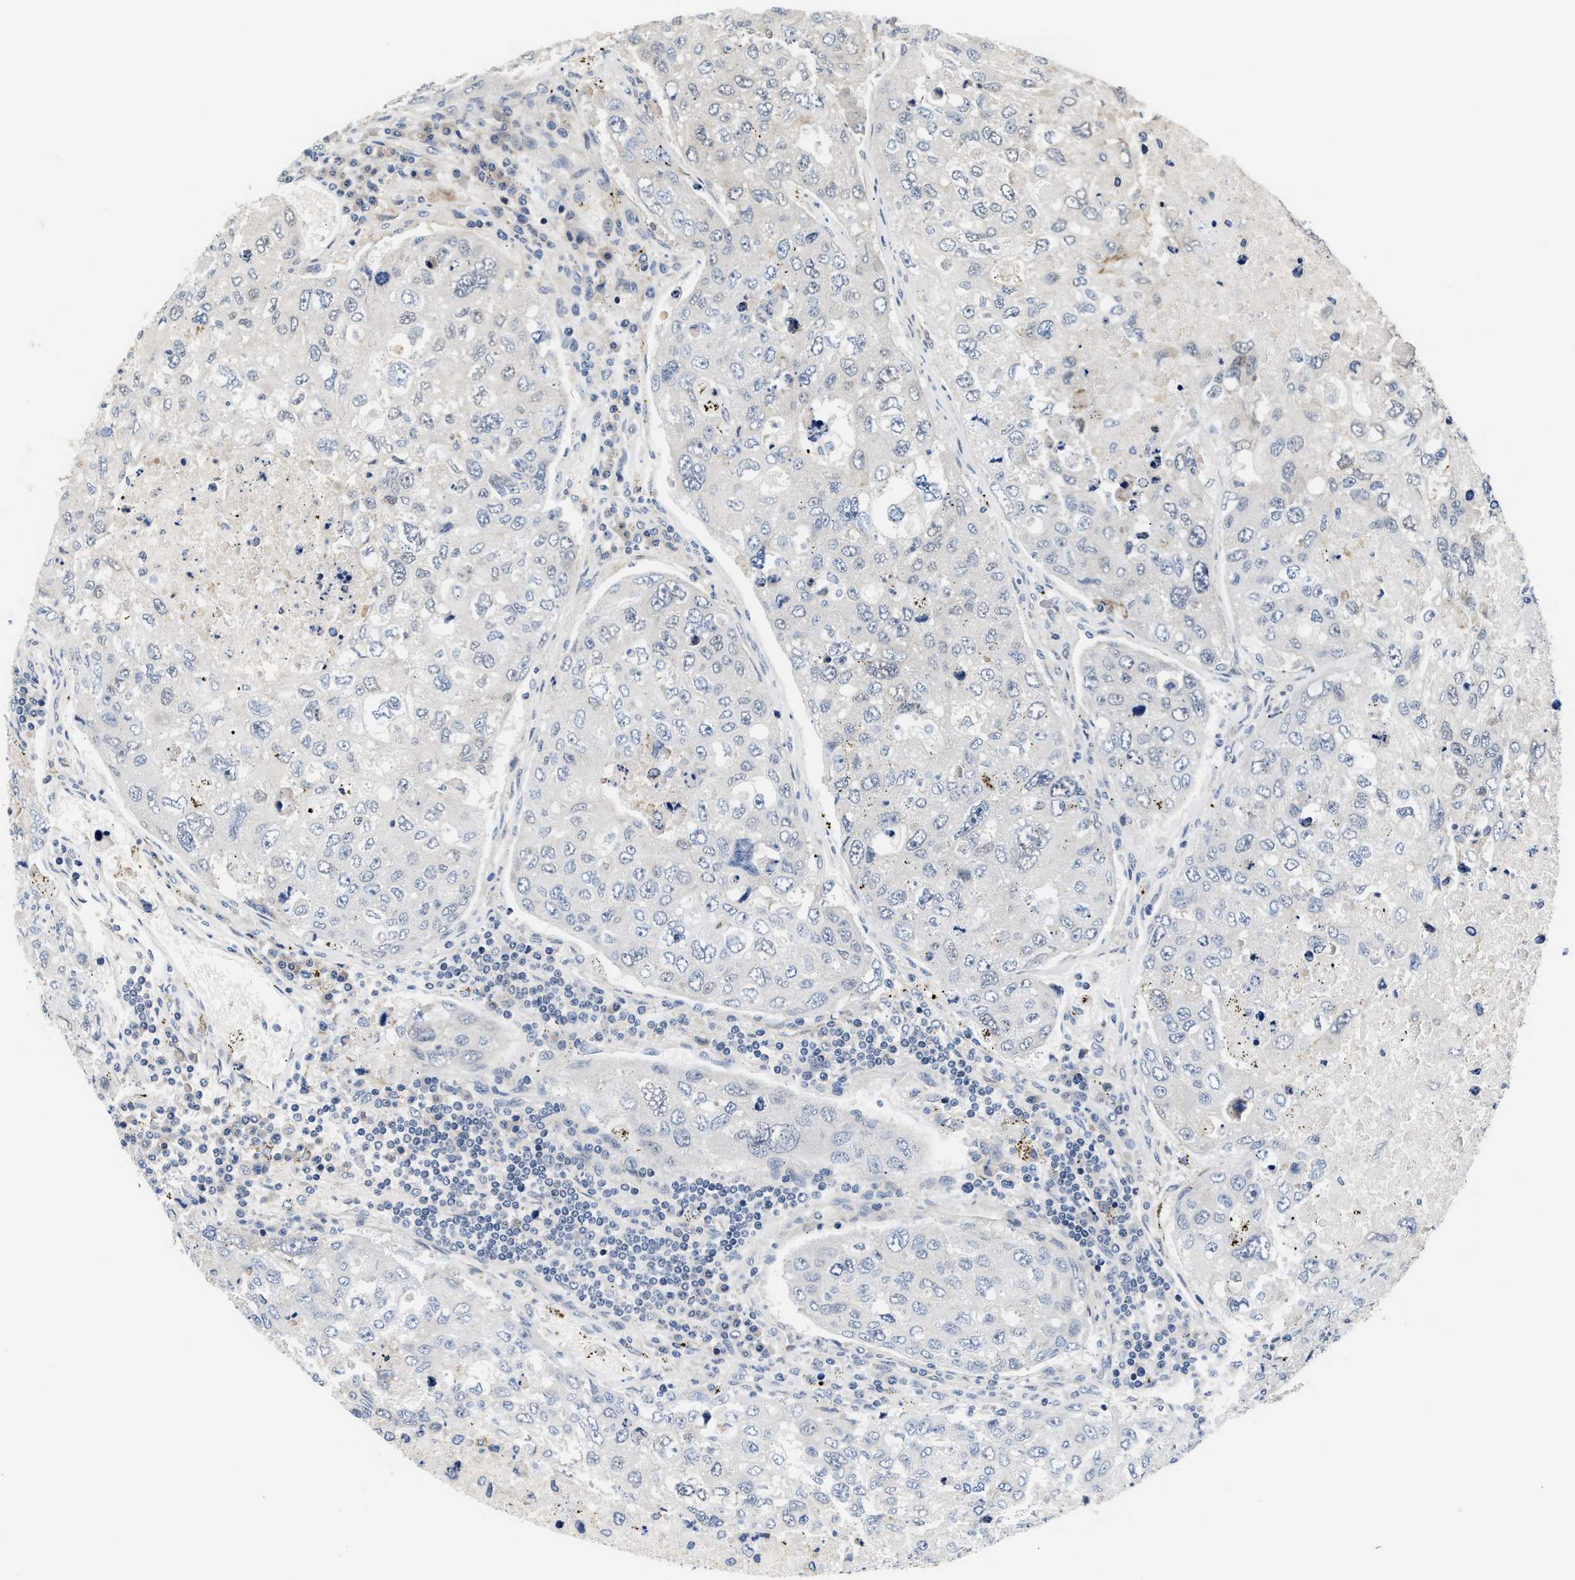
{"staining": {"intensity": "negative", "quantity": "none", "location": "none"}, "tissue": "urothelial cancer", "cell_type": "Tumor cells", "image_type": "cancer", "snomed": [{"axis": "morphology", "description": "Urothelial carcinoma, High grade"}, {"axis": "topography", "description": "Lymph node"}, {"axis": "topography", "description": "Urinary bladder"}], "caption": "High magnification brightfield microscopy of urothelial cancer stained with DAB (3,3'-diaminobenzidine) (brown) and counterstained with hematoxylin (blue): tumor cells show no significant expression.", "gene": "TNIP2", "patient": {"sex": "male", "age": 51}}